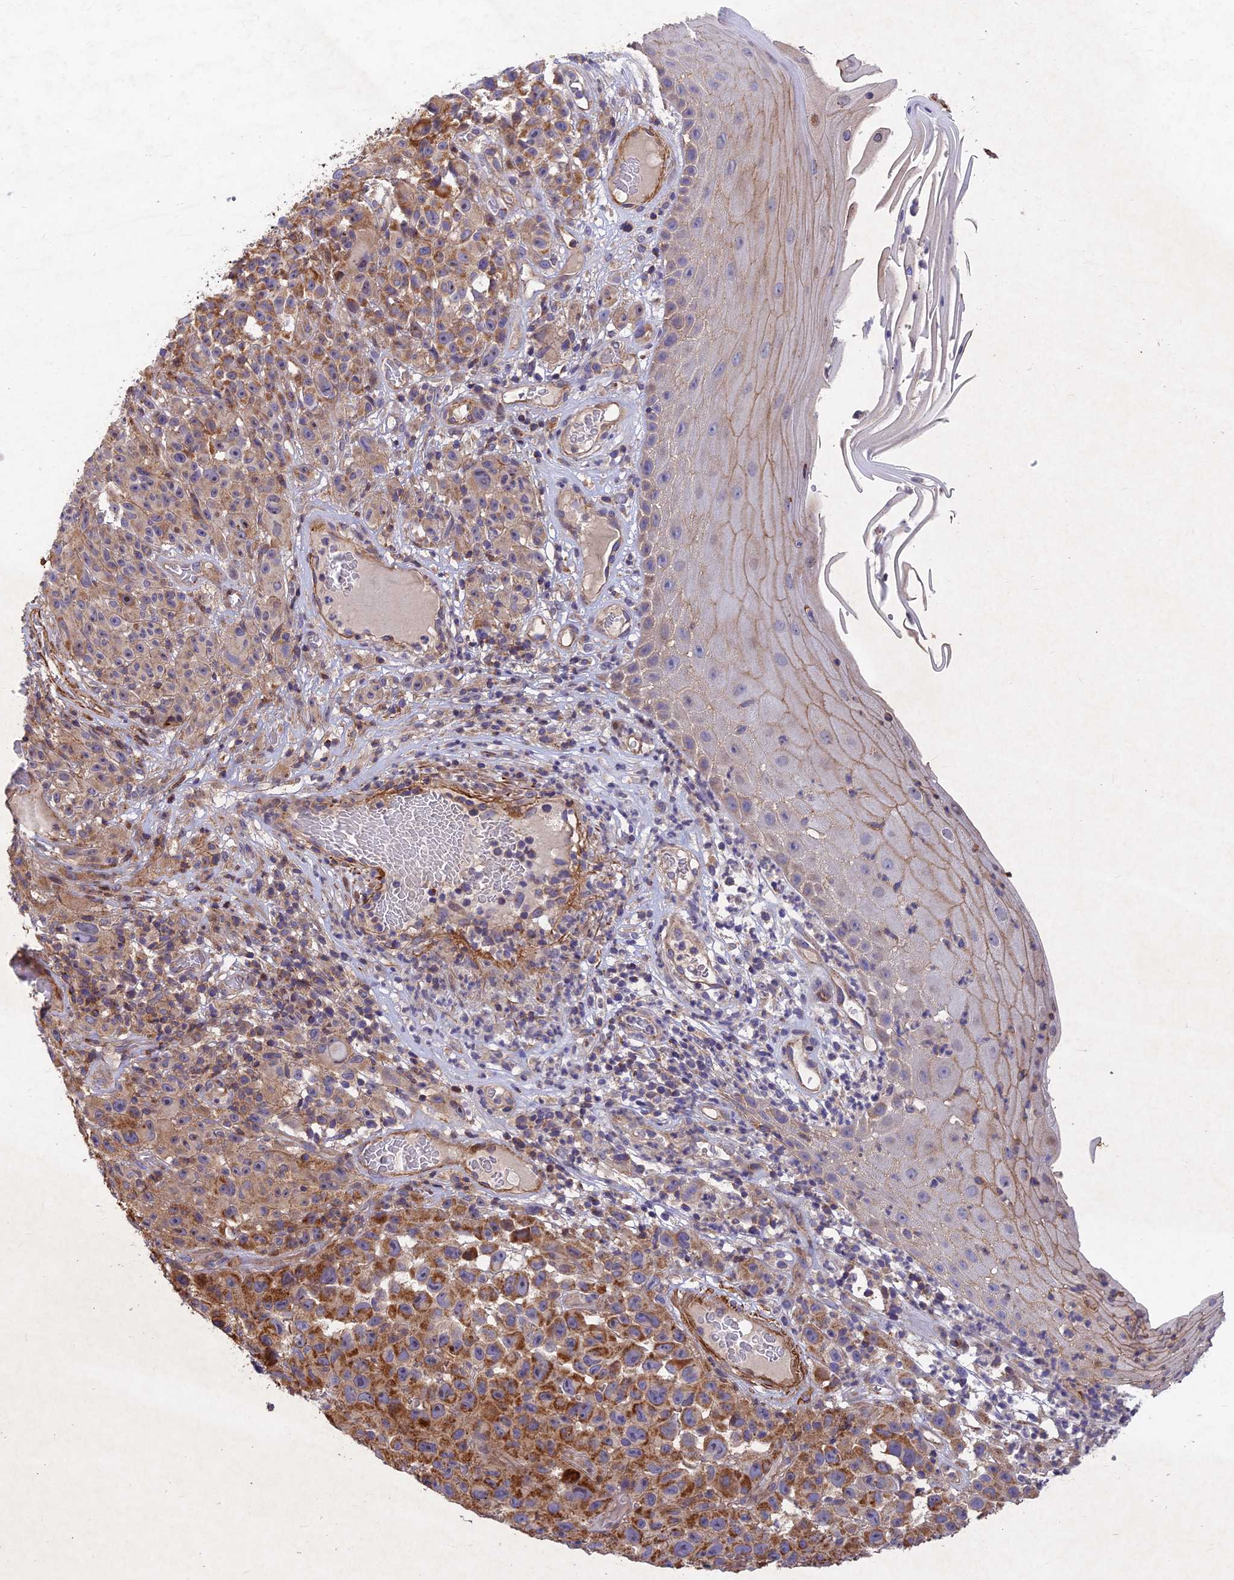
{"staining": {"intensity": "moderate", "quantity": "25%-75%", "location": "cytoplasmic/membranous"}, "tissue": "melanoma", "cell_type": "Tumor cells", "image_type": "cancer", "snomed": [{"axis": "morphology", "description": "Malignant melanoma, NOS"}, {"axis": "topography", "description": "Skin"}], "caption": "Protein analysis of melanoma tissue exhibits moderate cytoplasmic/membranous positivity in approximately 25%-75% of tumor cells.", "gene": "RELCH", "patient": {"sex": "female", "age": 82}}